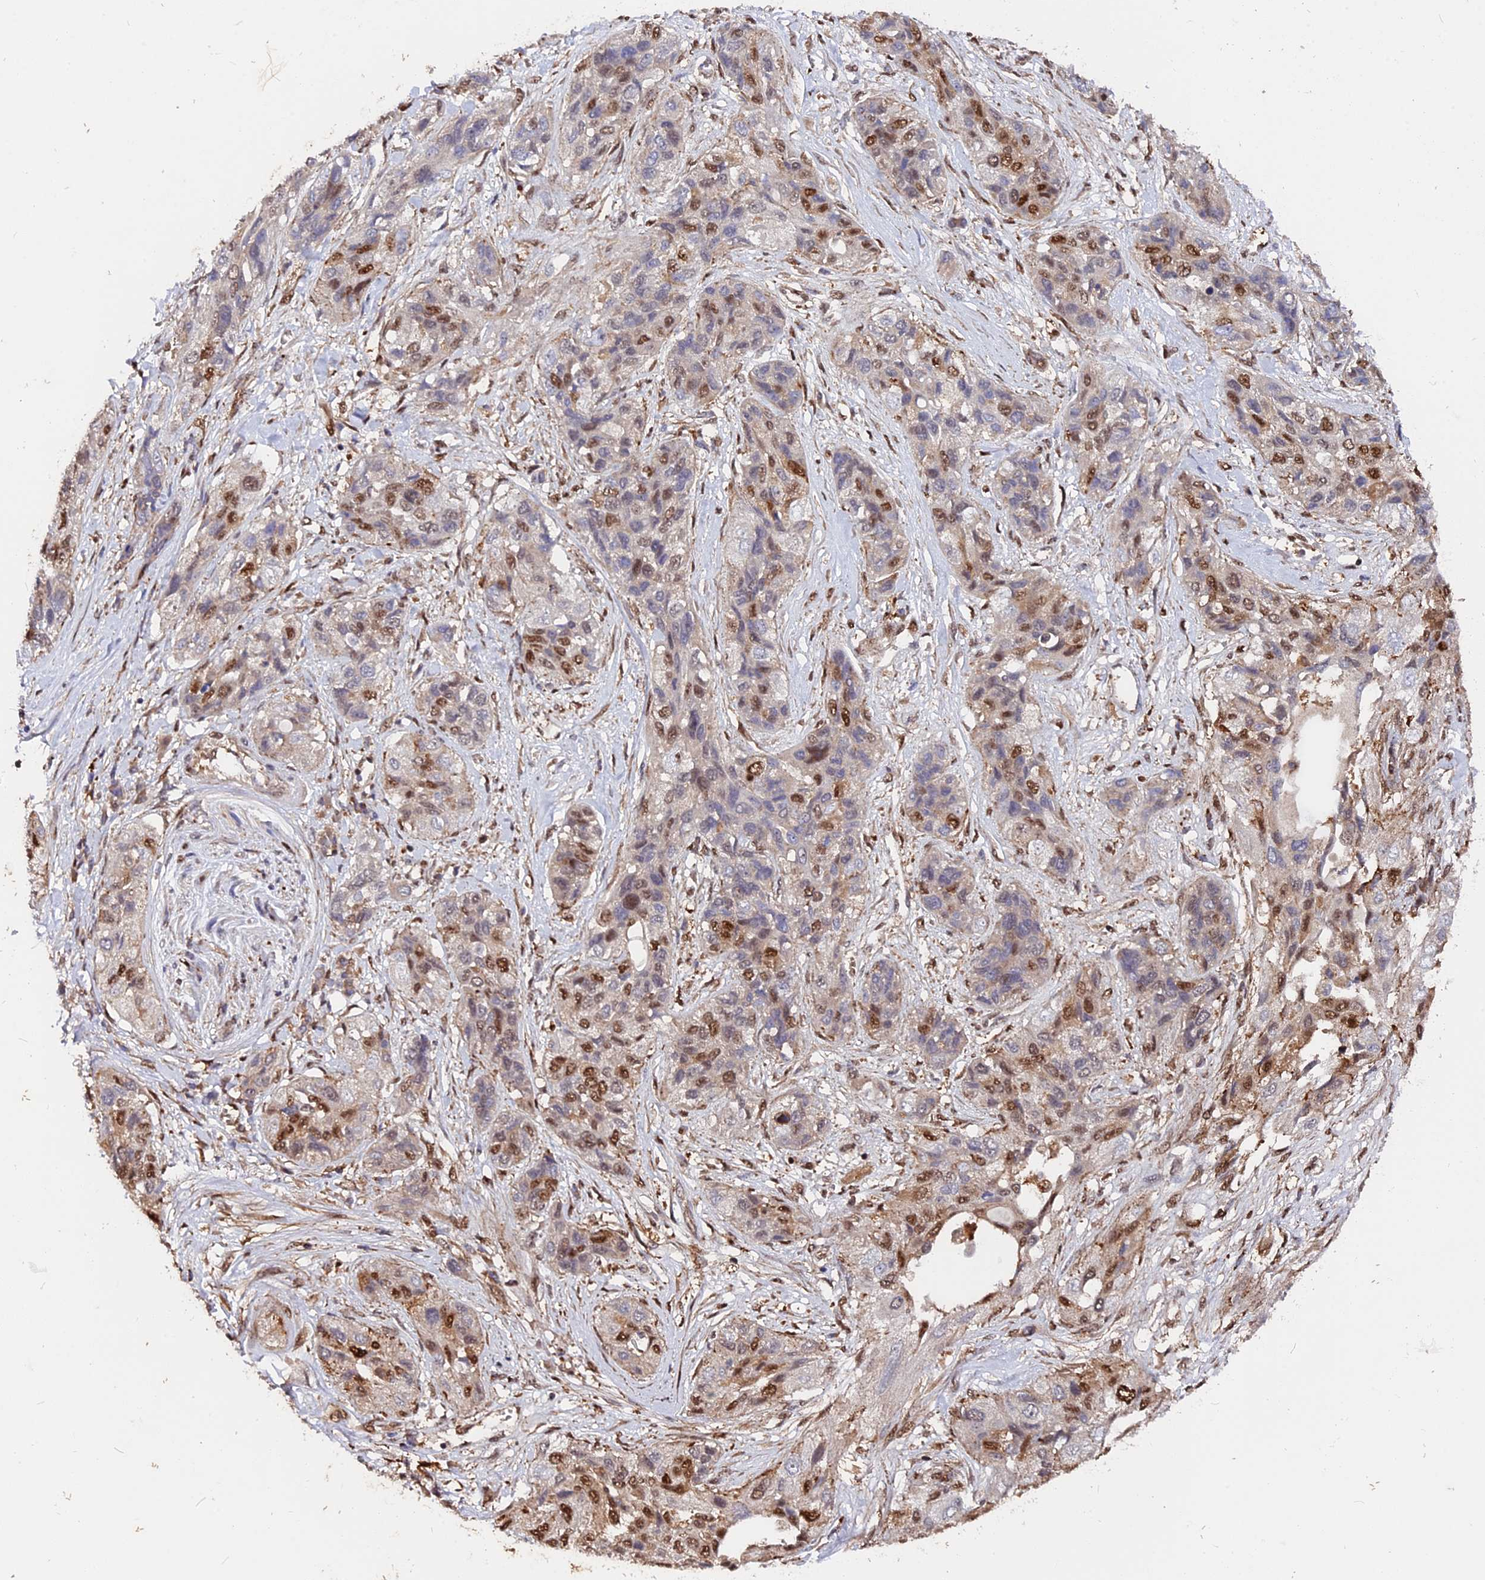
{"staining": {"intensity": "moderate", "quantity": "<25%", "location": "nuclear"}, "tissue": "lung cancer", "cell_type": "Tumor cells", "image_type": "cancer", "snomed": [{"axis": "morphology", "description": "Squamous cell carcinoma, NOS"}, {"axis": "topography", "description": "Lung"}], "caption": "The photomicrograph exhibits immunohistochemical staining of lung squamous cell carcinoma. There is moderate nuclear positivity is present in approximately <25% of tumor cells. Nuclei are stained in blue.", "gene": "ADRM1", "patient": {"sex": "female", "age": 70}}